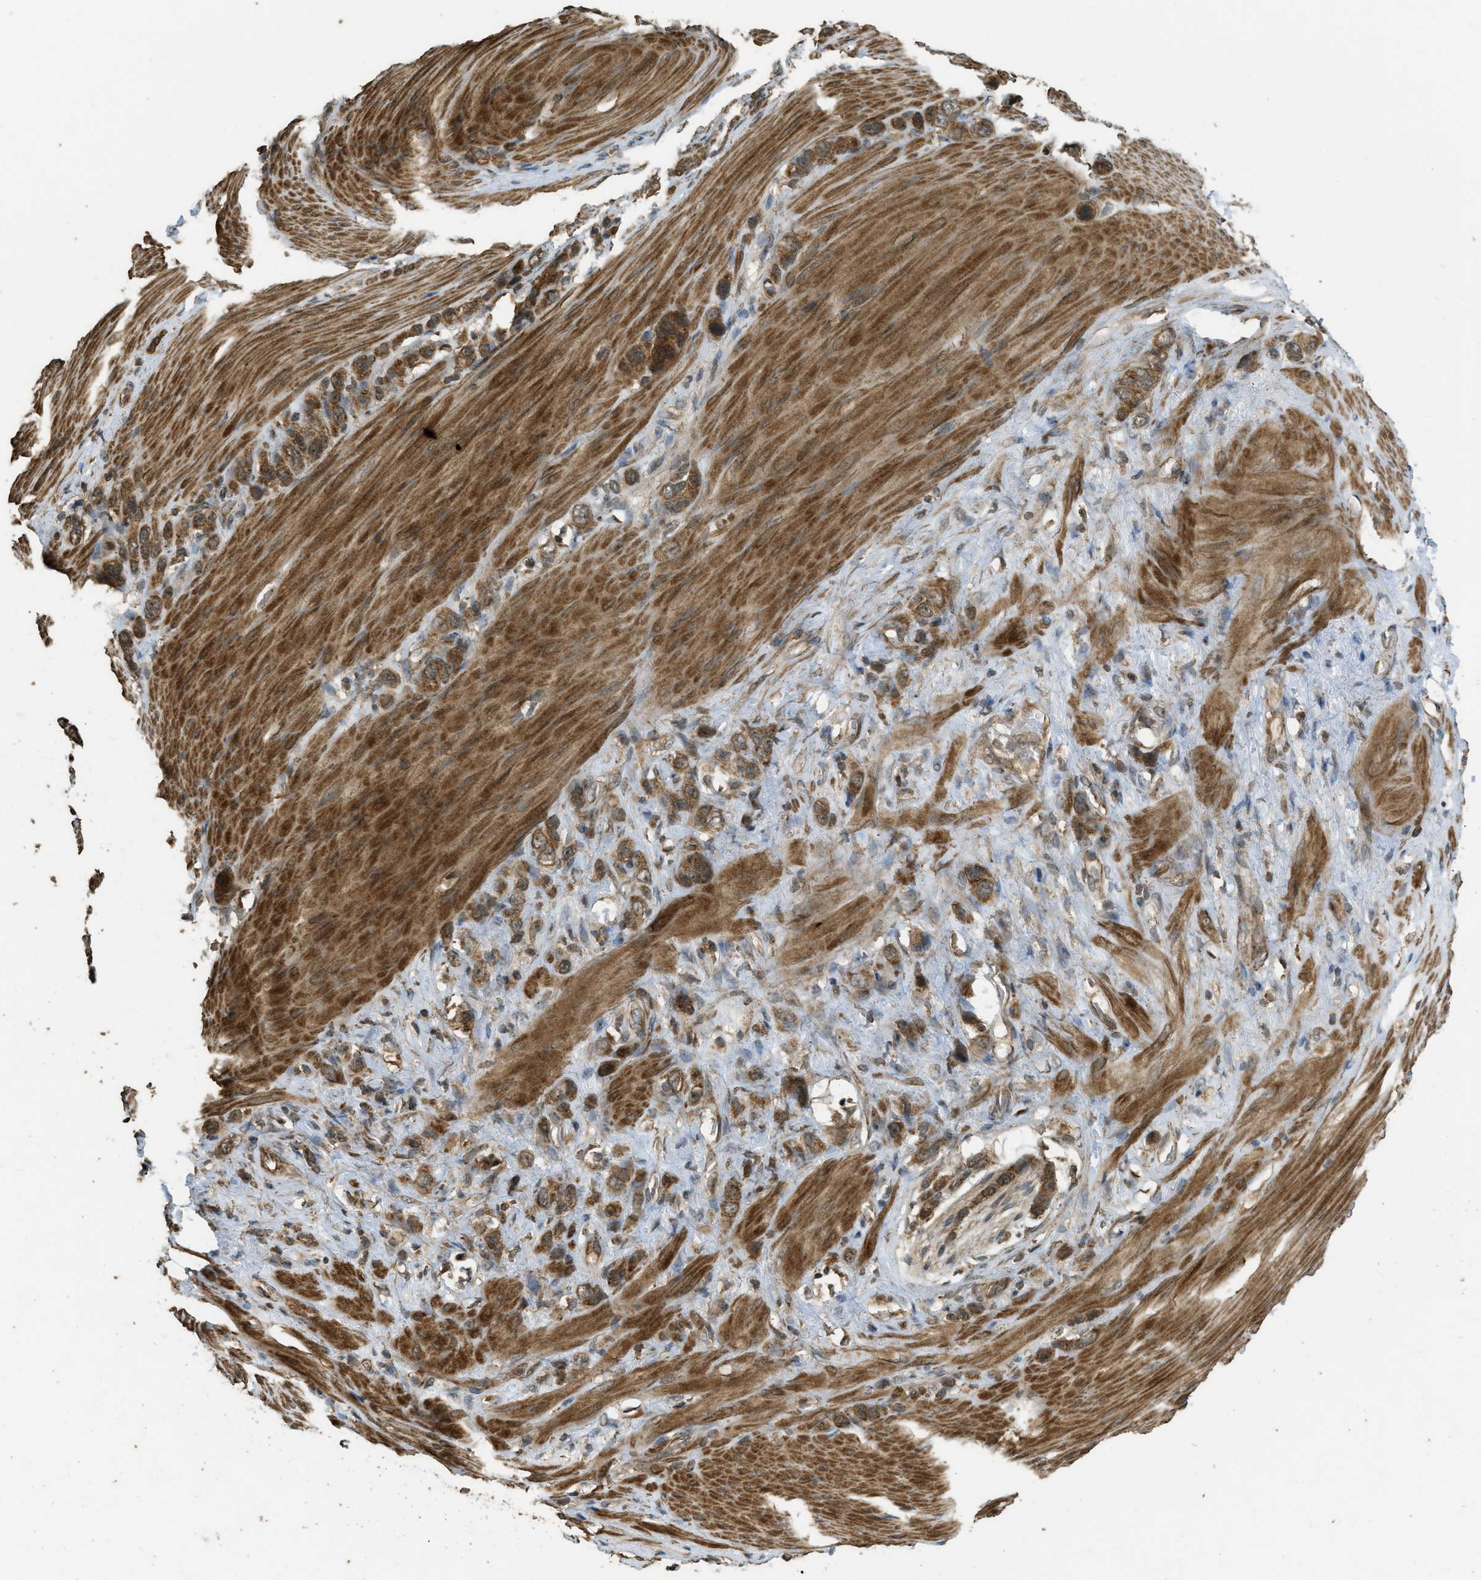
{"staining": {"intensity": "moderate", "quantity": ">75%", "location": "cytoplasmic/membranous"}, "tissue": "stomach cancer", "cell_type": "Tumor cells", "image_type": "cancer", "snomed": [{"axis": "morphology", "description": "Adenocarcinoma, NOS"}, {"axis": "morphology", "description": "Adenocarcinoma, High grade"}, {"axis": "topography", "description": "Stomach, upper"}, {"axis": "topography", "description": "Stomach, lower"}], "caption": "DAB (3,3'-diaminobenzidine) immunohistochemical staining of high-grade adenocarcinoma (stomach) demonstrates moderate cytoplasmic/membranous protein positivity in approximately >75% of tumor cells.", "gene": "CTPS1", "patient": {"sex": "female", "age": 65}}